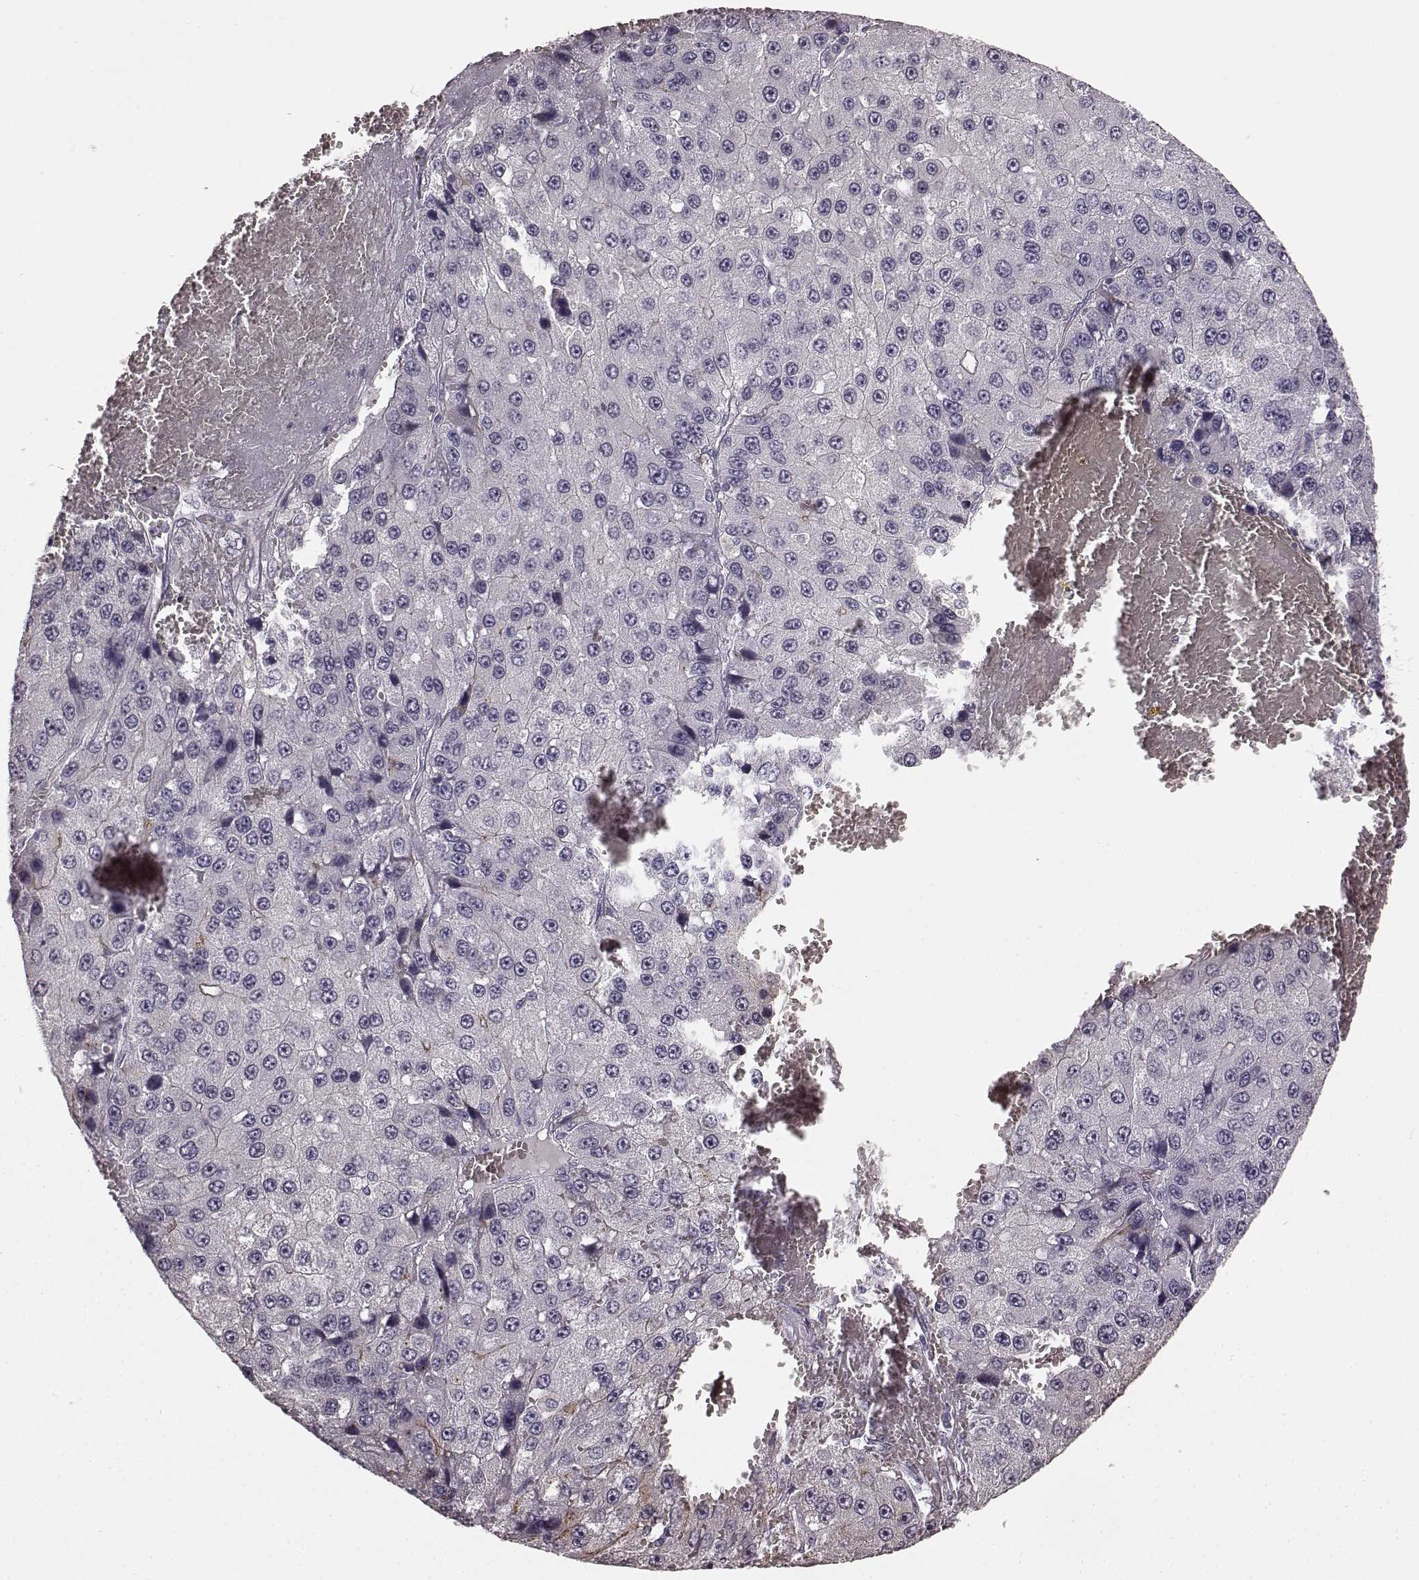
{"staining": {"intensity": "negative", "quantity": "none", "location": "none"}, "tissue": "liver cancer", "cell_type": "Tumor cells", "image_type": "cancer", "snomed": [{"axis": "morphology", "description": "Carcinoma, Hepatocellular, NOS"}, {"axis": "topography", "description": "Liver"}], "caption": "High magnification brightfield microscopy of liver cancer (hepatocellular carcinoma) stained with DAB (brown) and counterstained with hematoxylin (blue): tumor cells show no significant expression.", "gene": "RIT2", "patient": {"sex": "female", "age": 73}}